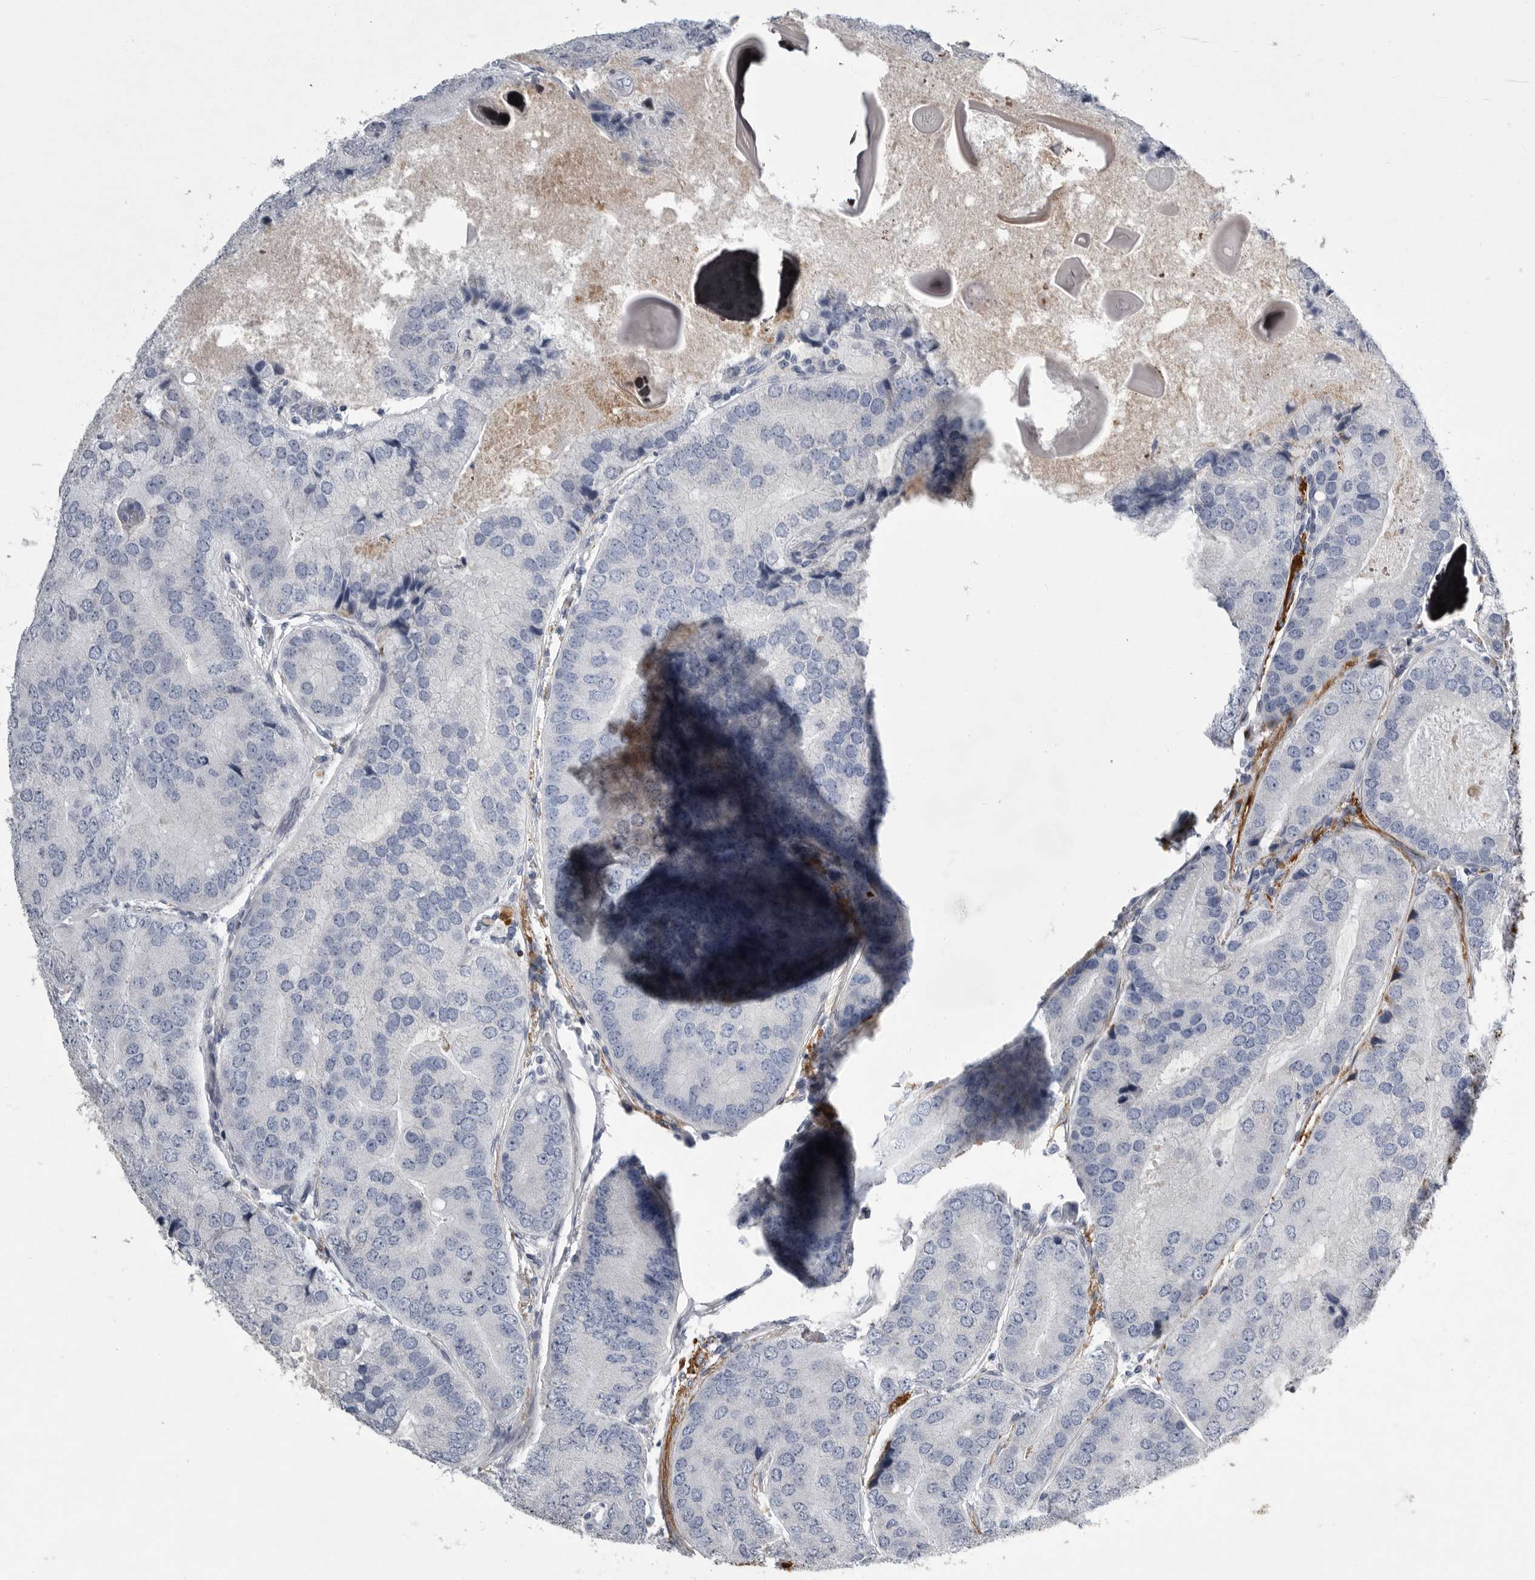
{"staining": {"intensity": "negative", "quantity": "none", "location": "none"}, "tissue": "prostate cancer", "cell_type": "Tumor cells", "image_type": "cancer", "snomed": [{"axis": "morphology", "description": "Adenocarcinoma, High grade"}, {"axis": "topography", "description": "Prostate"}], "caption": "Photomicrograph shows no significant protein positivity in tumor cells of prostate cancer (adenocarcinoma (high-grade)).", "gene": "CRP", "patient": {"sex": "male", "age": 70}}